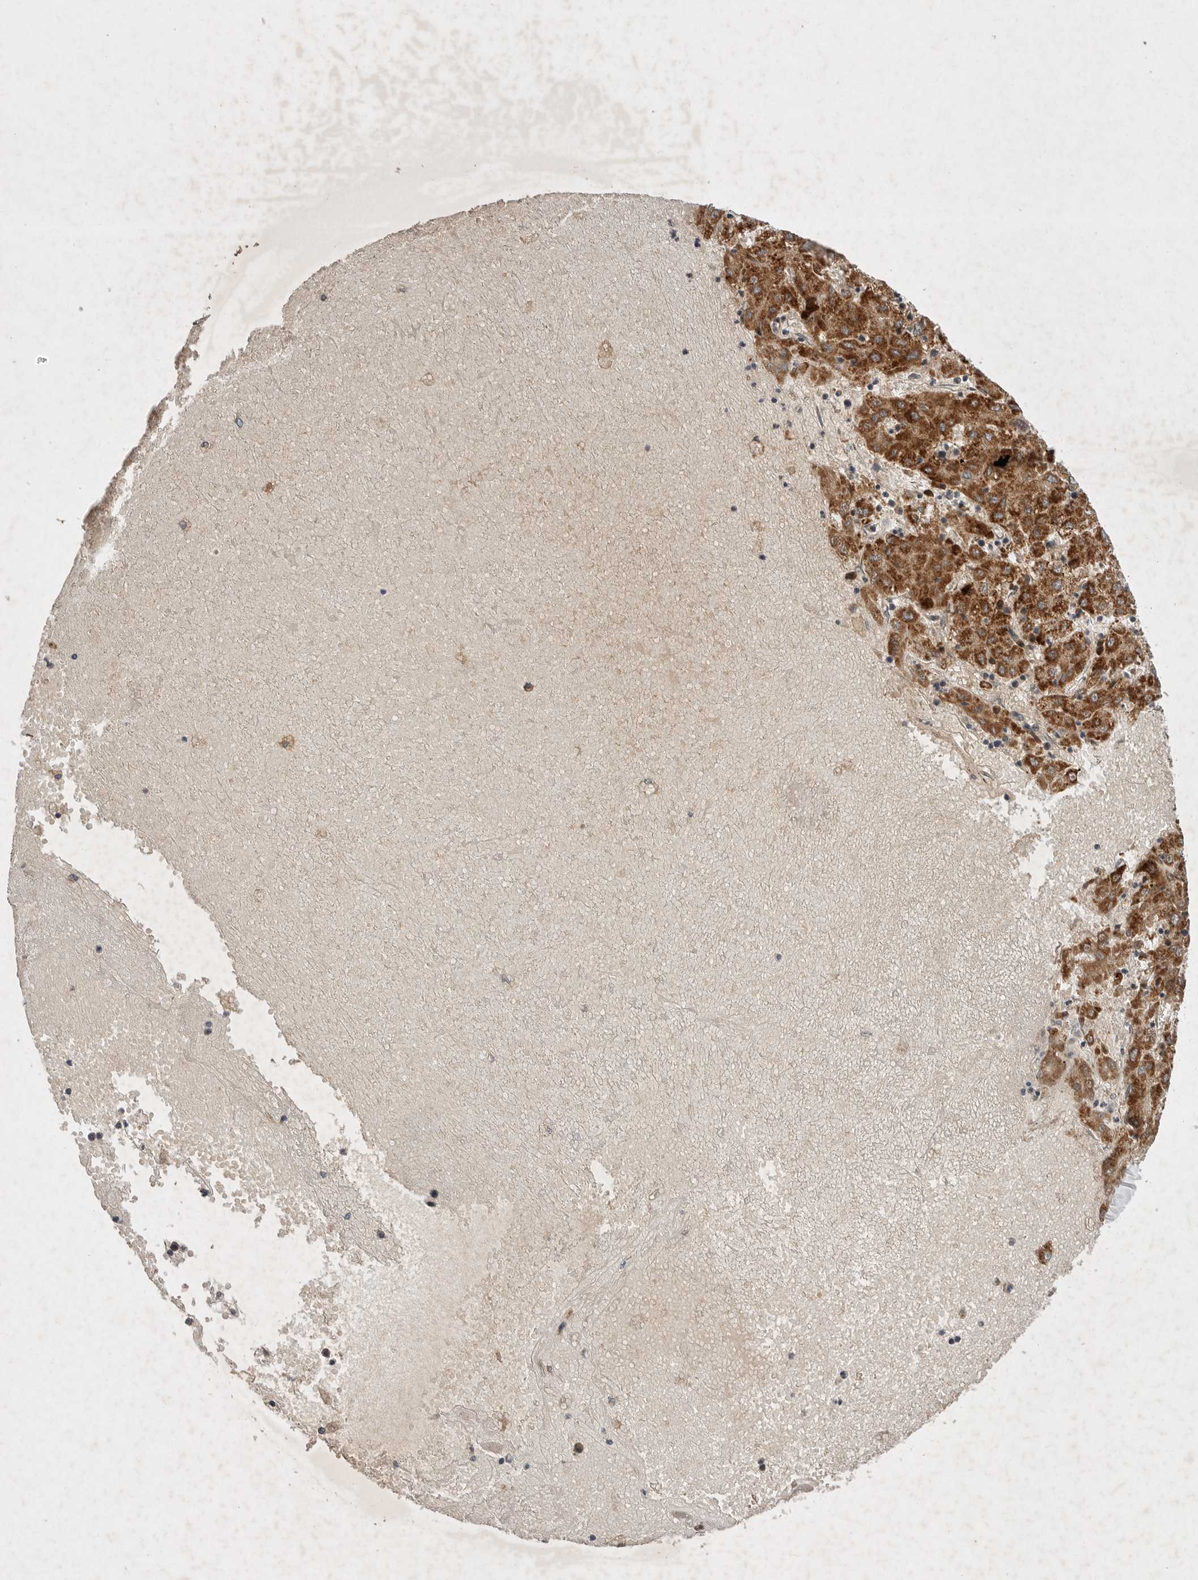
{"staining": {"intensity": "strong", "quantity": ">75%", "location": "cytoplasmic/membranous"}, "tissue": "liver cancer", "cell_type": "Tumor cells", "image_type": "cancer", "snomed": [{"axis": "morphology", "description": "Carcinoma, Hepatocellular, NOS"}, {"axis": "topography", "description": "Liver"}], "caption": "A brown stain highlights strong cytoplasmic/membranous staining of a protein in liver cancer tumor cells.", "gene": "KIF21B", "patient": {"sex": "male", "age": 72}}